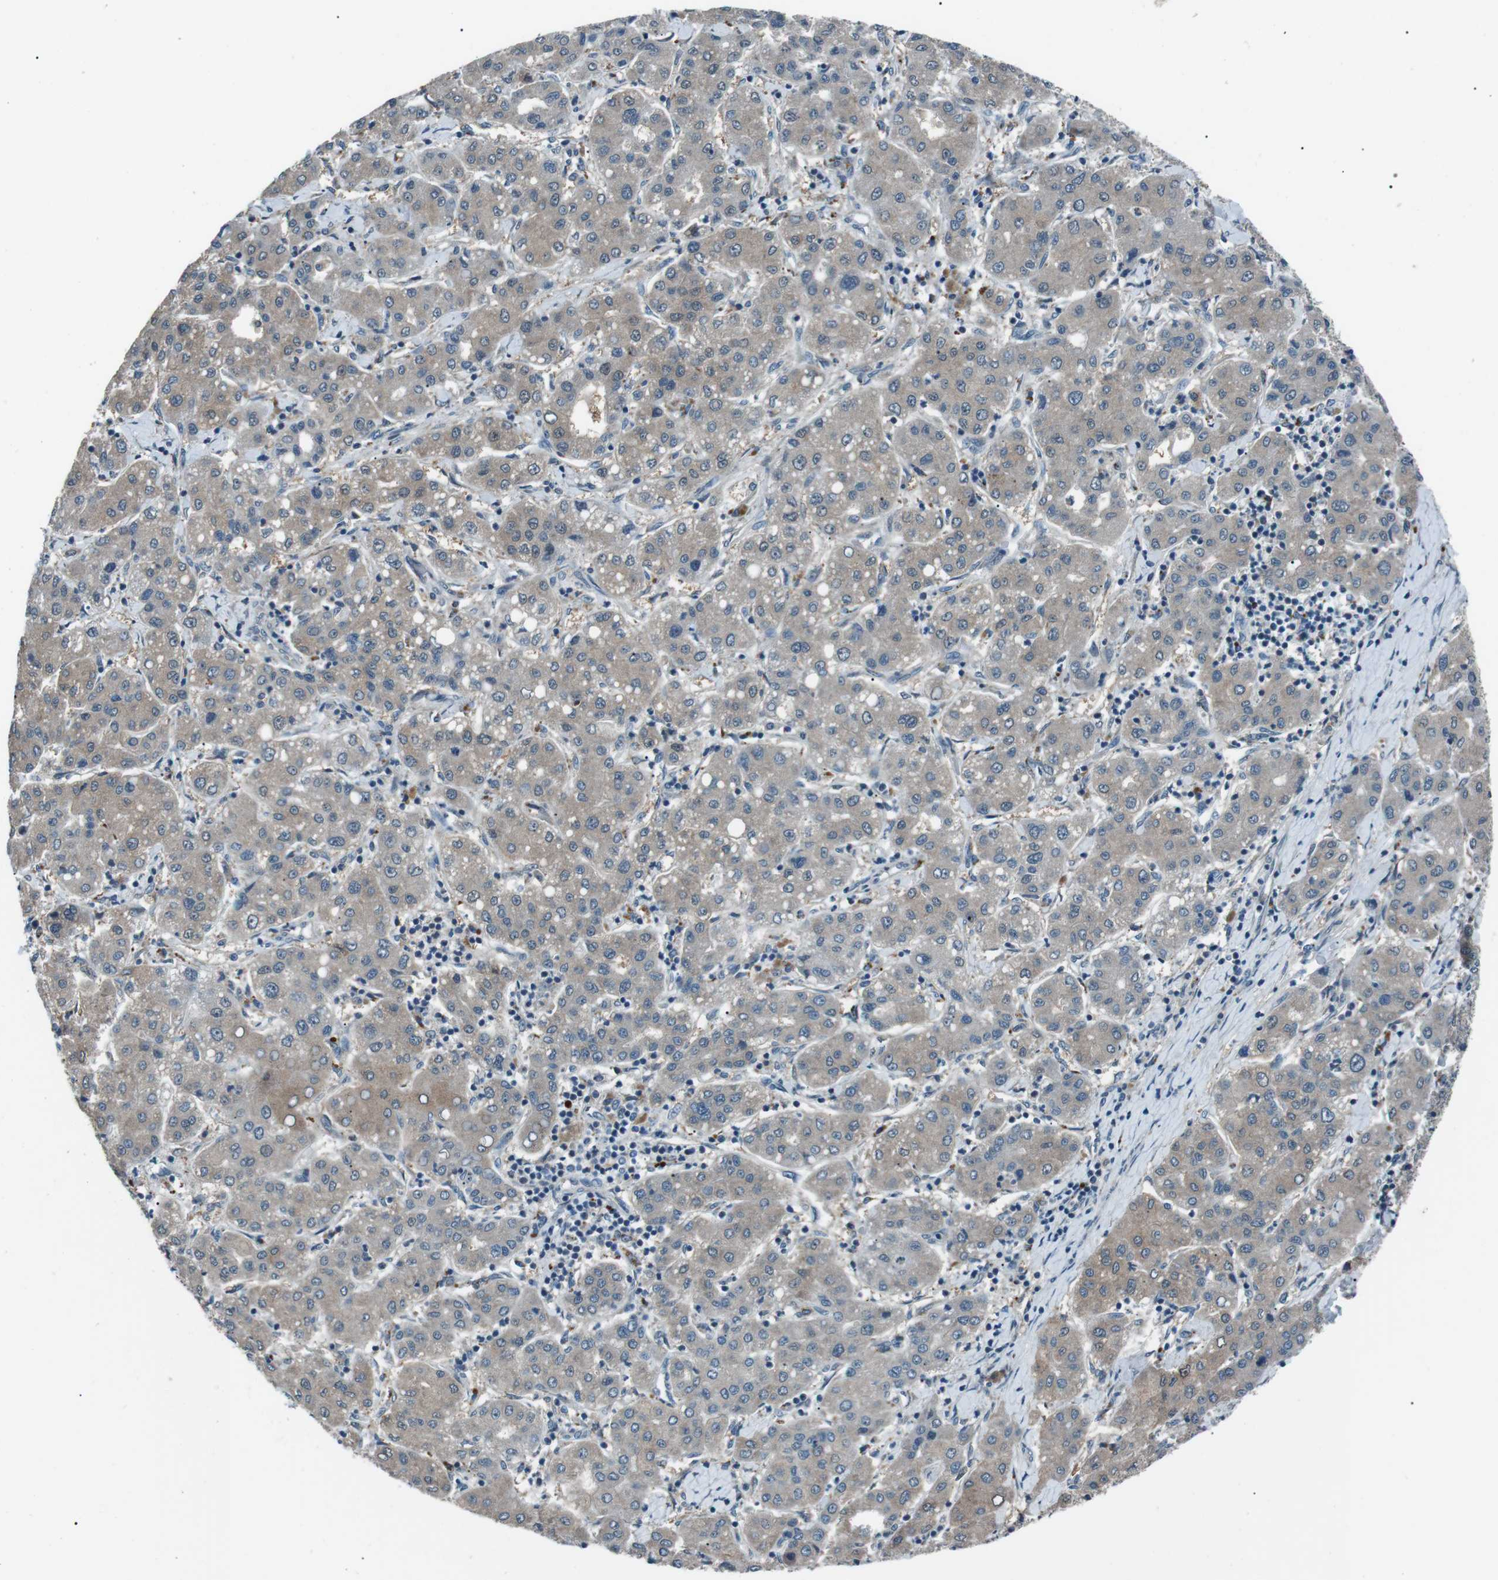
{"staining": {"intensity": "weak", "quantity": "<25%", "location": "cytoplasmic/membranous"}, "tissue": "liver cancer", "cell_type": "Tumor cells", "image_type": "cancer", "snomed": [{"axis": "morphology", "description": "Carcinoma, Hepatocellular, NOS"}, {"axis": "topography", "description": "Liver"}], "caption": "An image of liver hepatocellular carcinoma stained for a protein reveals no brown staining in tumor cells.", "gene": "LRIG2", "patient": {"sex": "male", "age": 65}}